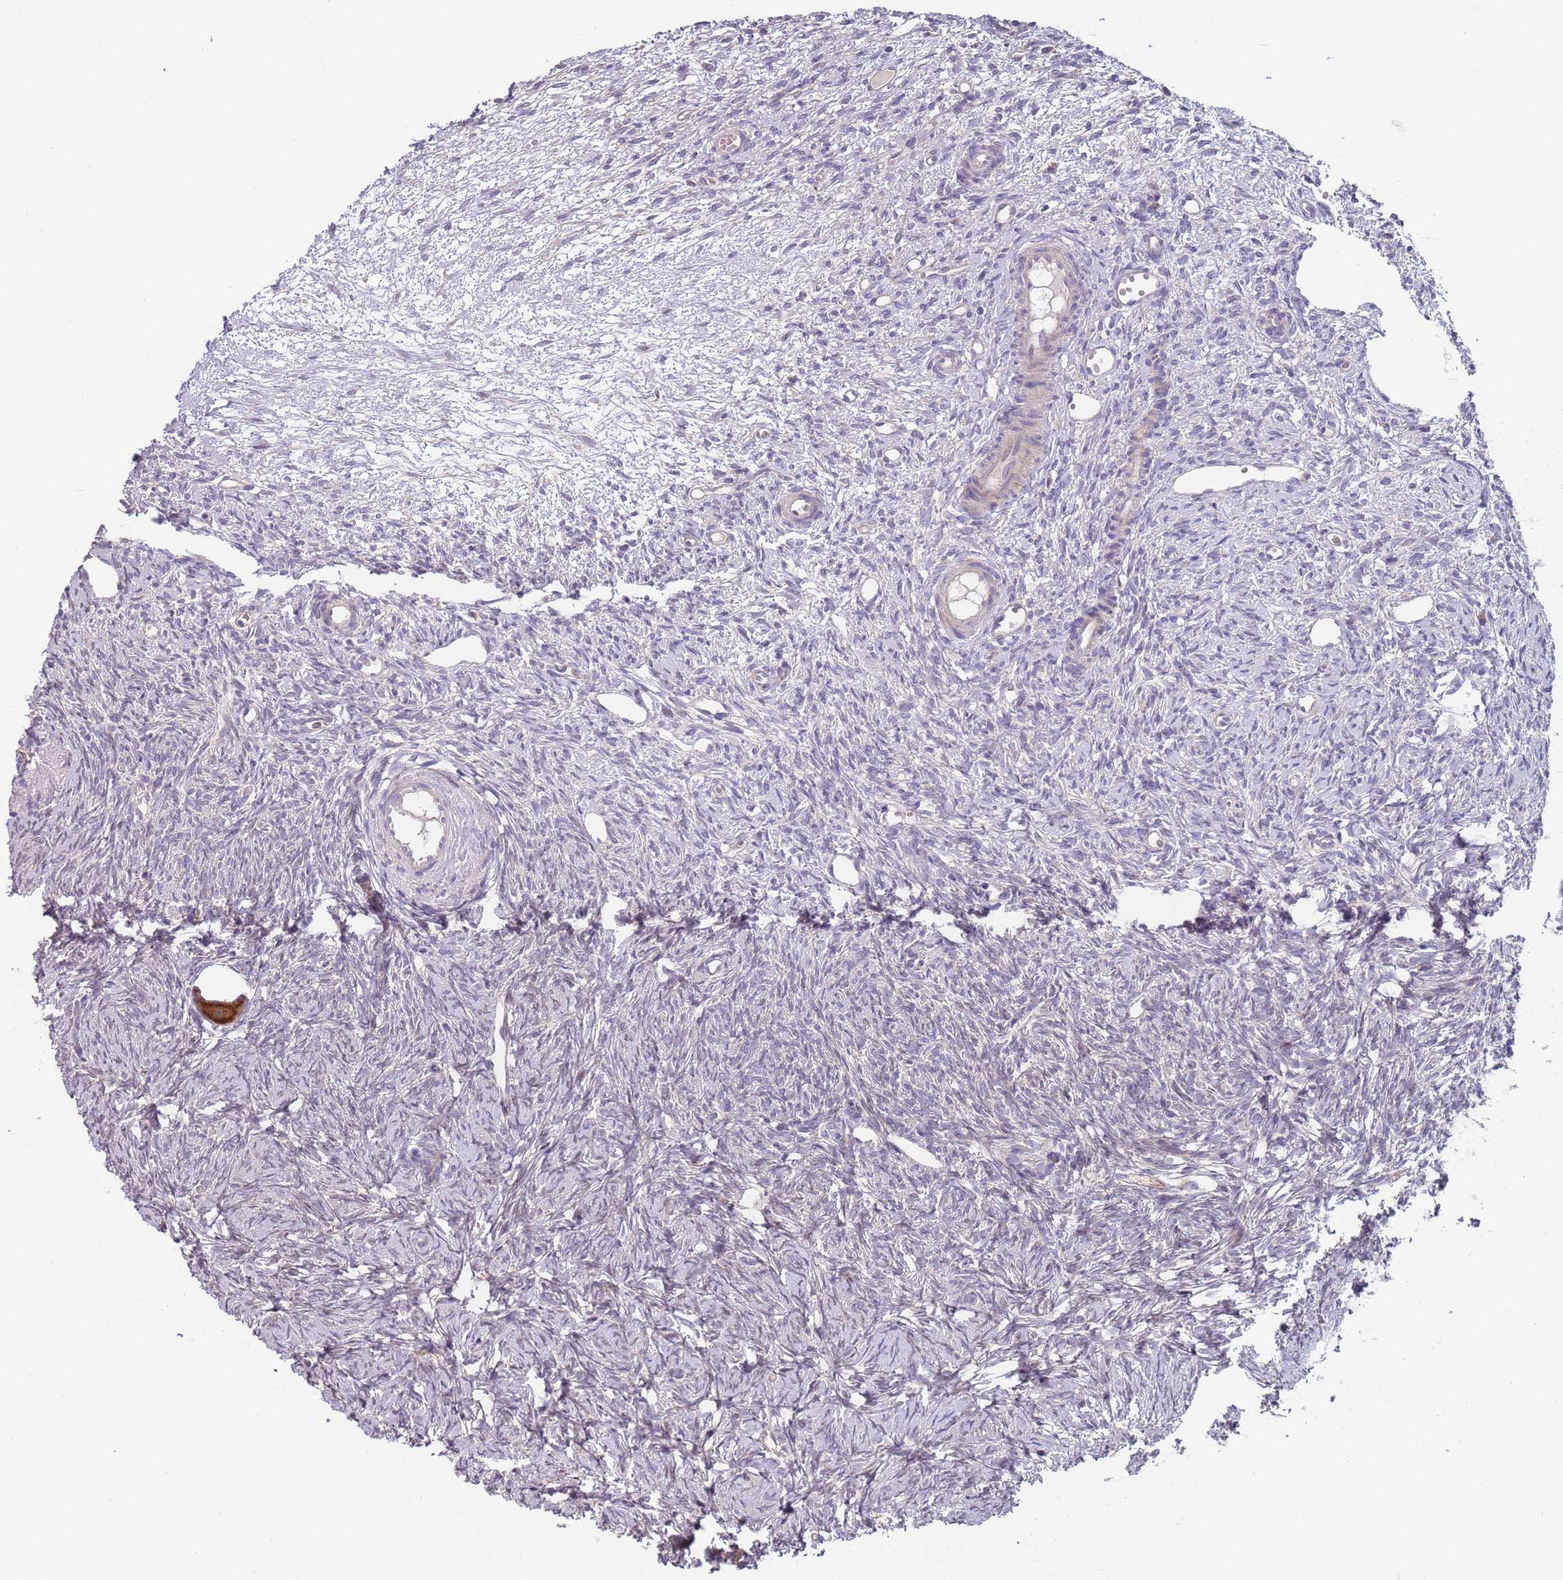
{"staining": {"intensity": "strong", "quantity": ">75%", "location": "cytoplasmic/membranous"}, "tissue": "ovary", "cell_type": "Follicle cells", "image_type": "normal", "snomed": [{"axis": "morphology", "description": "Normal tissue, NOS"}, {"axis": "topography", "description": "Ovary"}], "caption": "This photomicrograph displays normal ovary stained with immunohistochemistry to label a protein in brown. The cytoplasmic/membranous of follicle cells show strong positivity for the protein. Nuclei are counter-stained blue.", "gene": "ABCC10", "patient": {"sex": "female", "age": 51}}